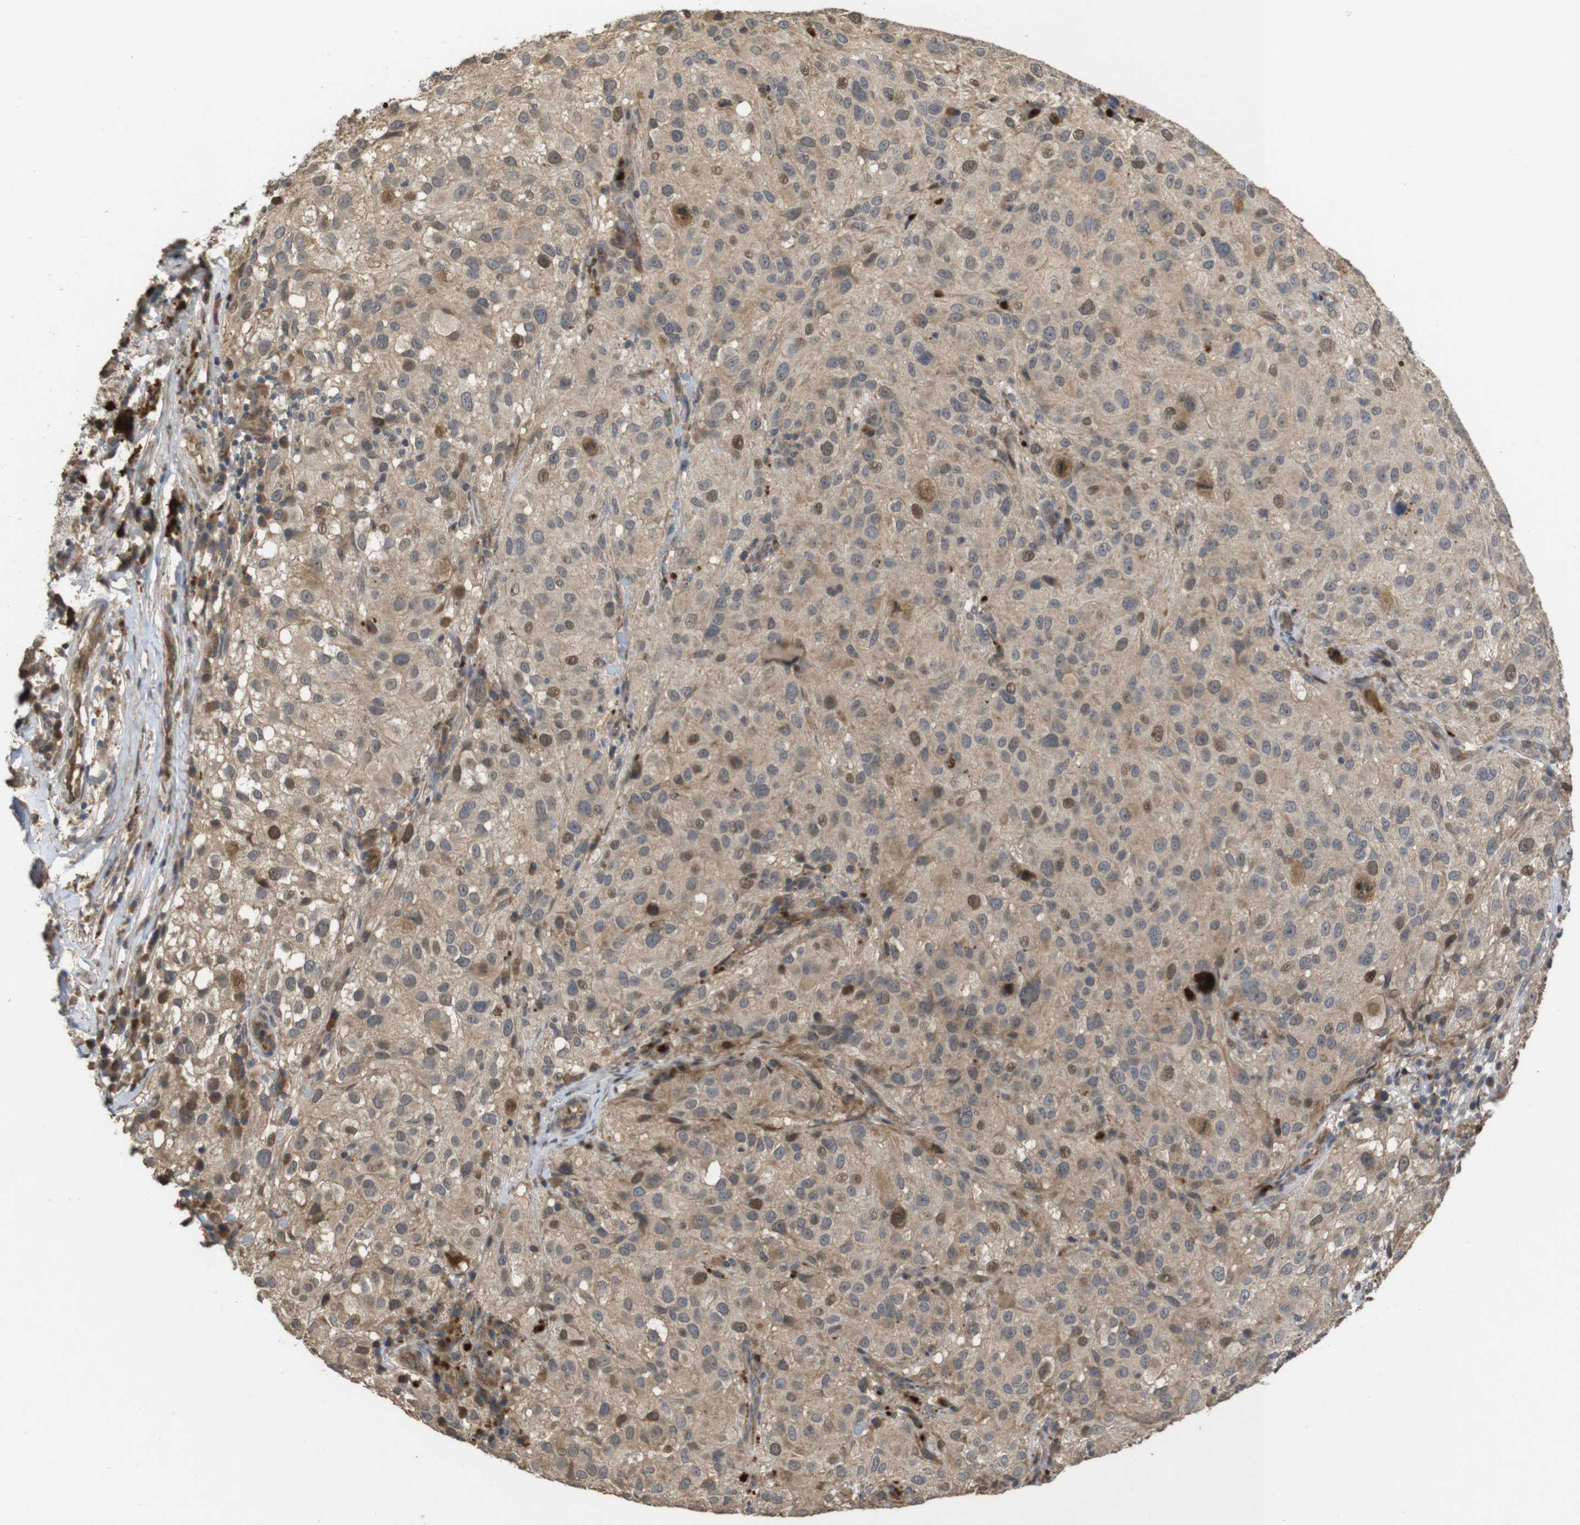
{"staining": {"intensity": "moderate", "quantity": "<25%", "location": "cytoplasmic/membranous,nuclear"}, "tissue": "melanoma", "cell_type": "Tumor cells", "image_type": "cancer", "snomed": [{"axis": "morphology", "description": "Necrosis, NOS"}, {"axis": "morphology", "description": "Malignant melanoma, NOS"}, {"axis": "topography", "description": "Skin"}], "caption": "Malignant melanoma was stained to show a protein in brown. There is low levels of moderate cytoplasmic/membranous and nuclear positivity in approximately <25% of tumor cells.", "gene": "PCDHB10", "patient": {"sex": "female", "age": 87}}